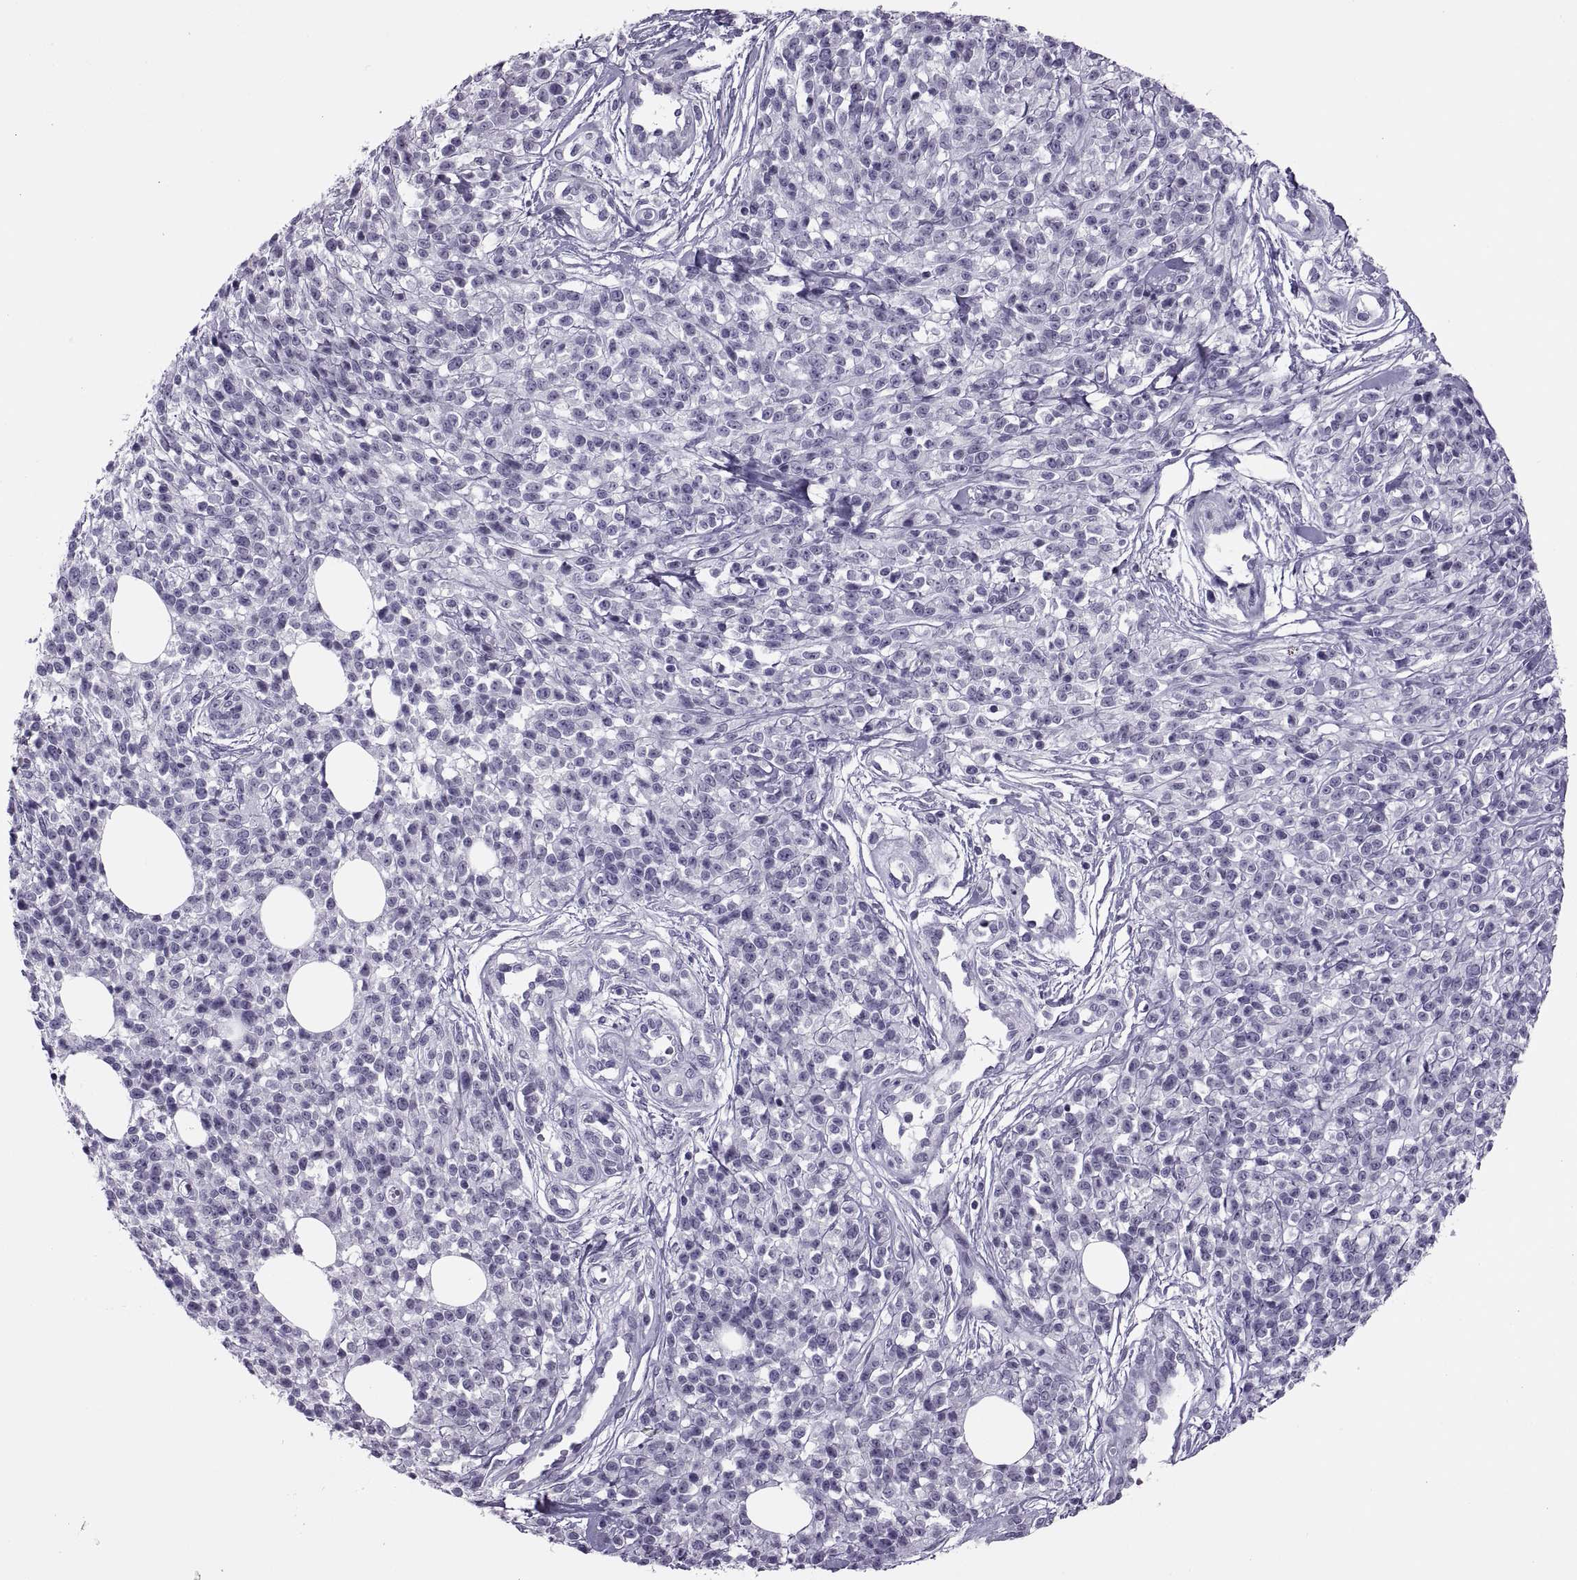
{"staining": {"intensity": "negative", "quantity": "none", "location": "none"}, "tissue": "melanoma", "cell_type": "Tumor cells", "image_type": "cancer", "snomed": [{"axis": "morphology", "description": "Malignant melanoma, NOS"}, {"axis": "topography", "description": "Skin"}, {"axis": "topography", "description": "Skin of trunk"}], "caption": "The micrograph displays no staining of tumor cells in malignant melanoma.", "gene": "SYNGR4", "patient": {"sex": "male", "age": 74}}